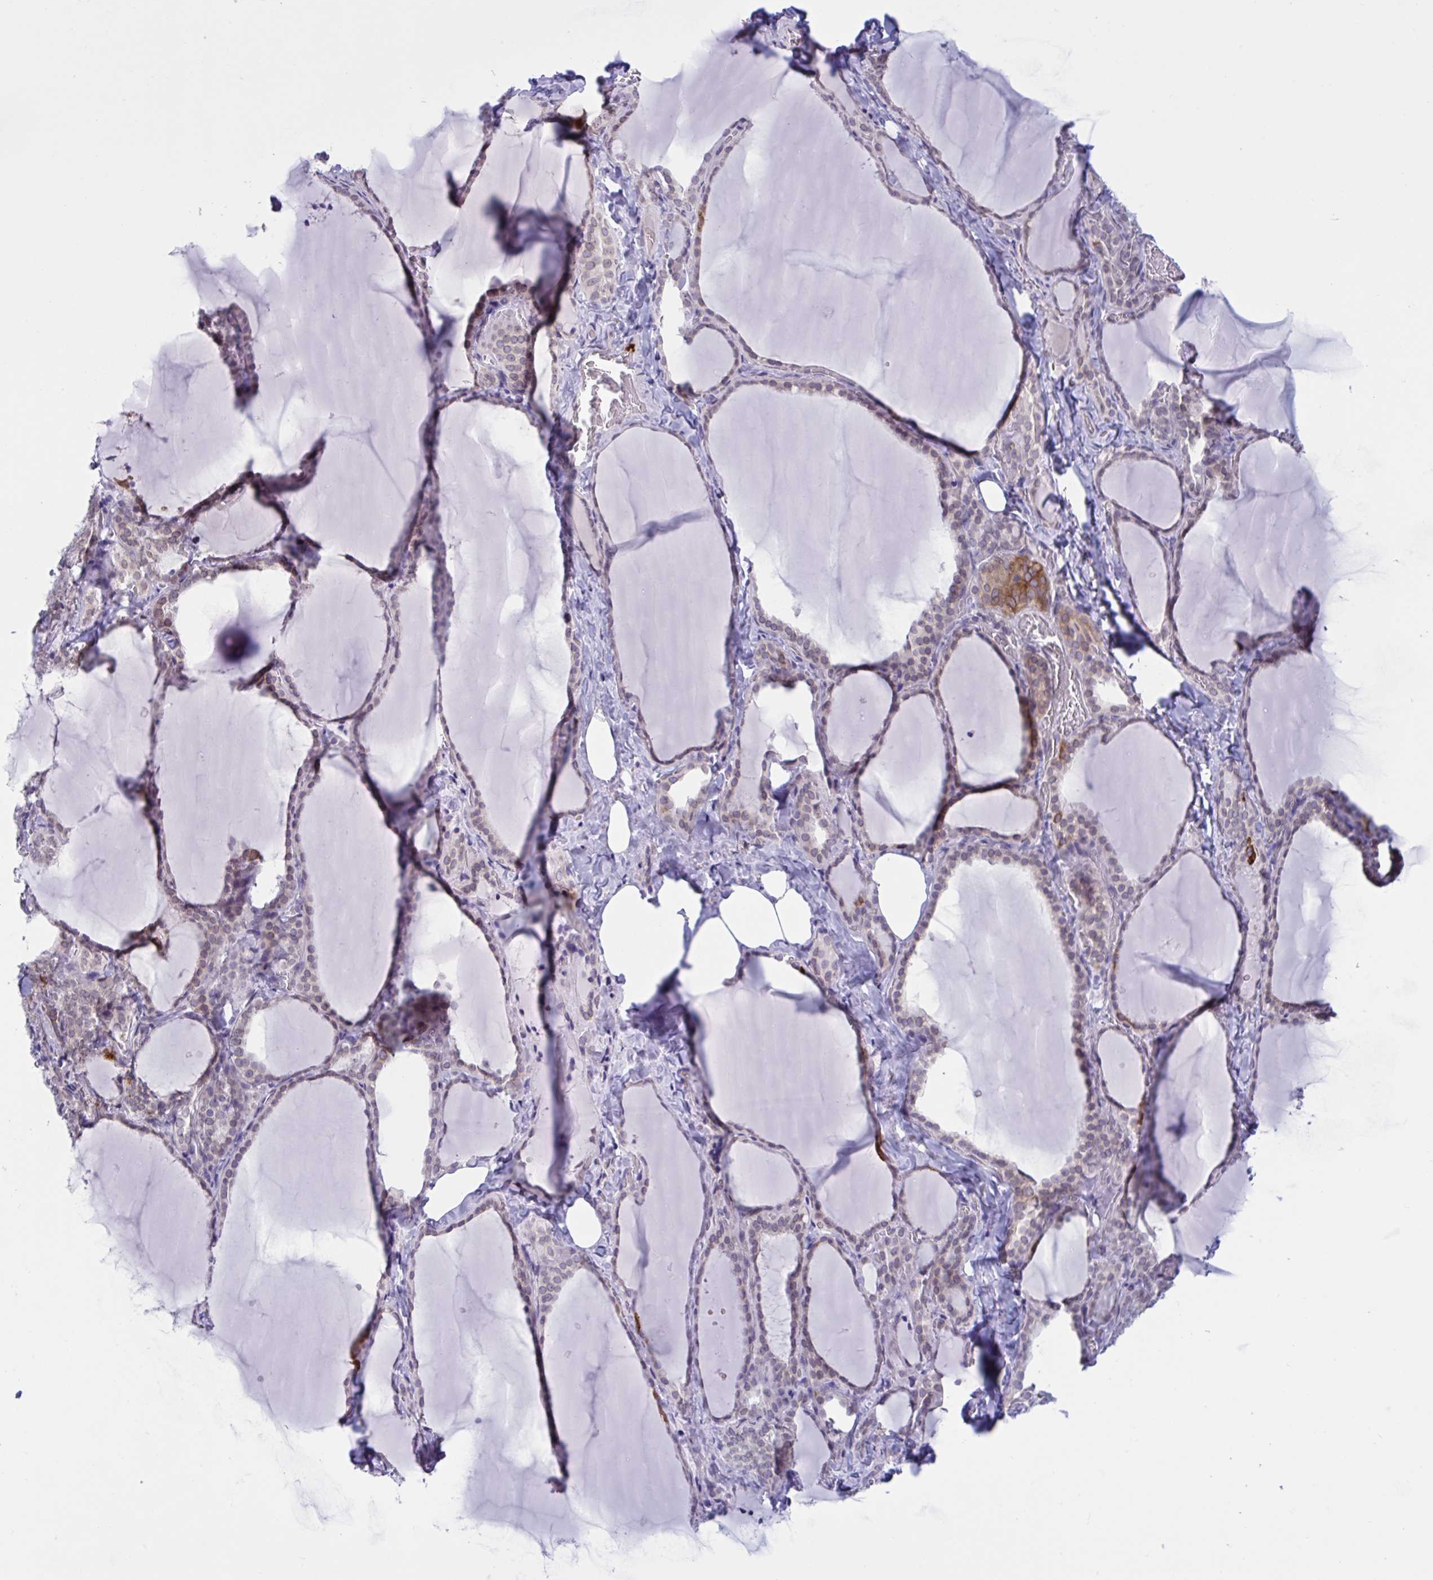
{"staining": {"intensity": "moderate", "quantity": "<25%", "location": "cytoplasmic/membranous"}, "tissue": "thyroid gland", "cell_type": "Glandular cells", "image_type": "normal", "snomed": [{"axis": "morphology", "description": "Normal tissue, NOS"}, {"axis": "topography", "description": "Thyroid gland"}], "caption": "High-power microscopy captured an immunohistochemistry (IHC) photomicrograph of normal thyroid gland, revealing moderate cytoplasmic/membranous expression in about <25% of glandular cells. The staining was performed using DAB (3,3'-diaminobenzidine) to visualize the protein expression in brown, while the nuclei were stained in blue with hematoxylin (Magnification: 20x).", "gene": "DOCK11", "patient": {"sex": "female", "age": 22}}